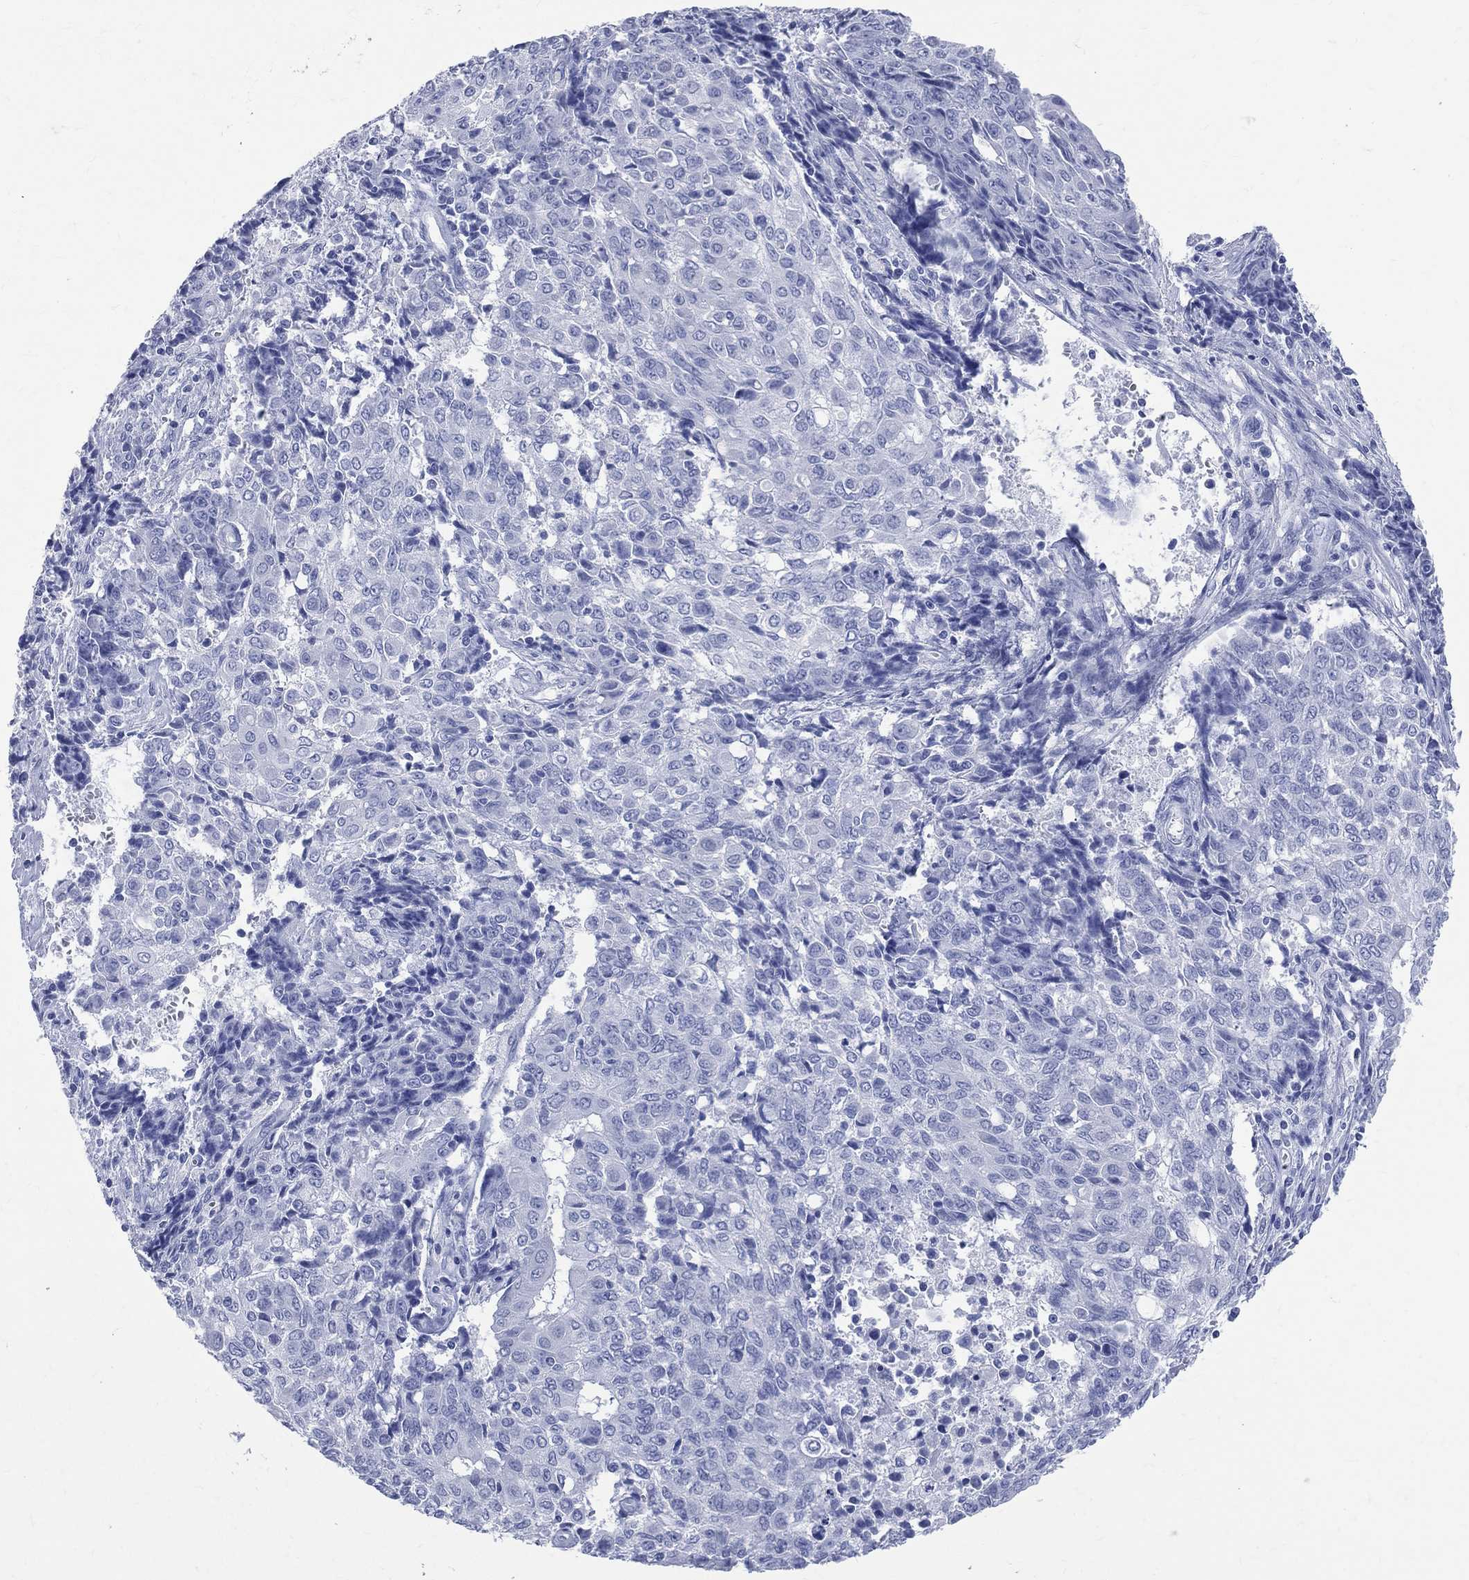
{"staining": {"intensity": "negative", "quantity": "none", "location": "none"}, "tissue": "ovarian cancer", "cell_type": "Tumor cells", "image_type": "cancer", "snomed": [{"axis": "morphology", "description": "Carcinoma, endometroid"}, {"axis": "topography", "description": "Ovary"}], "caption": "This is an IHC histopathology image of human ovarian cancer. There is no positivity in tumor cells.", "gene": "SYP", "patient": {"sex": "female", "age": 42}}